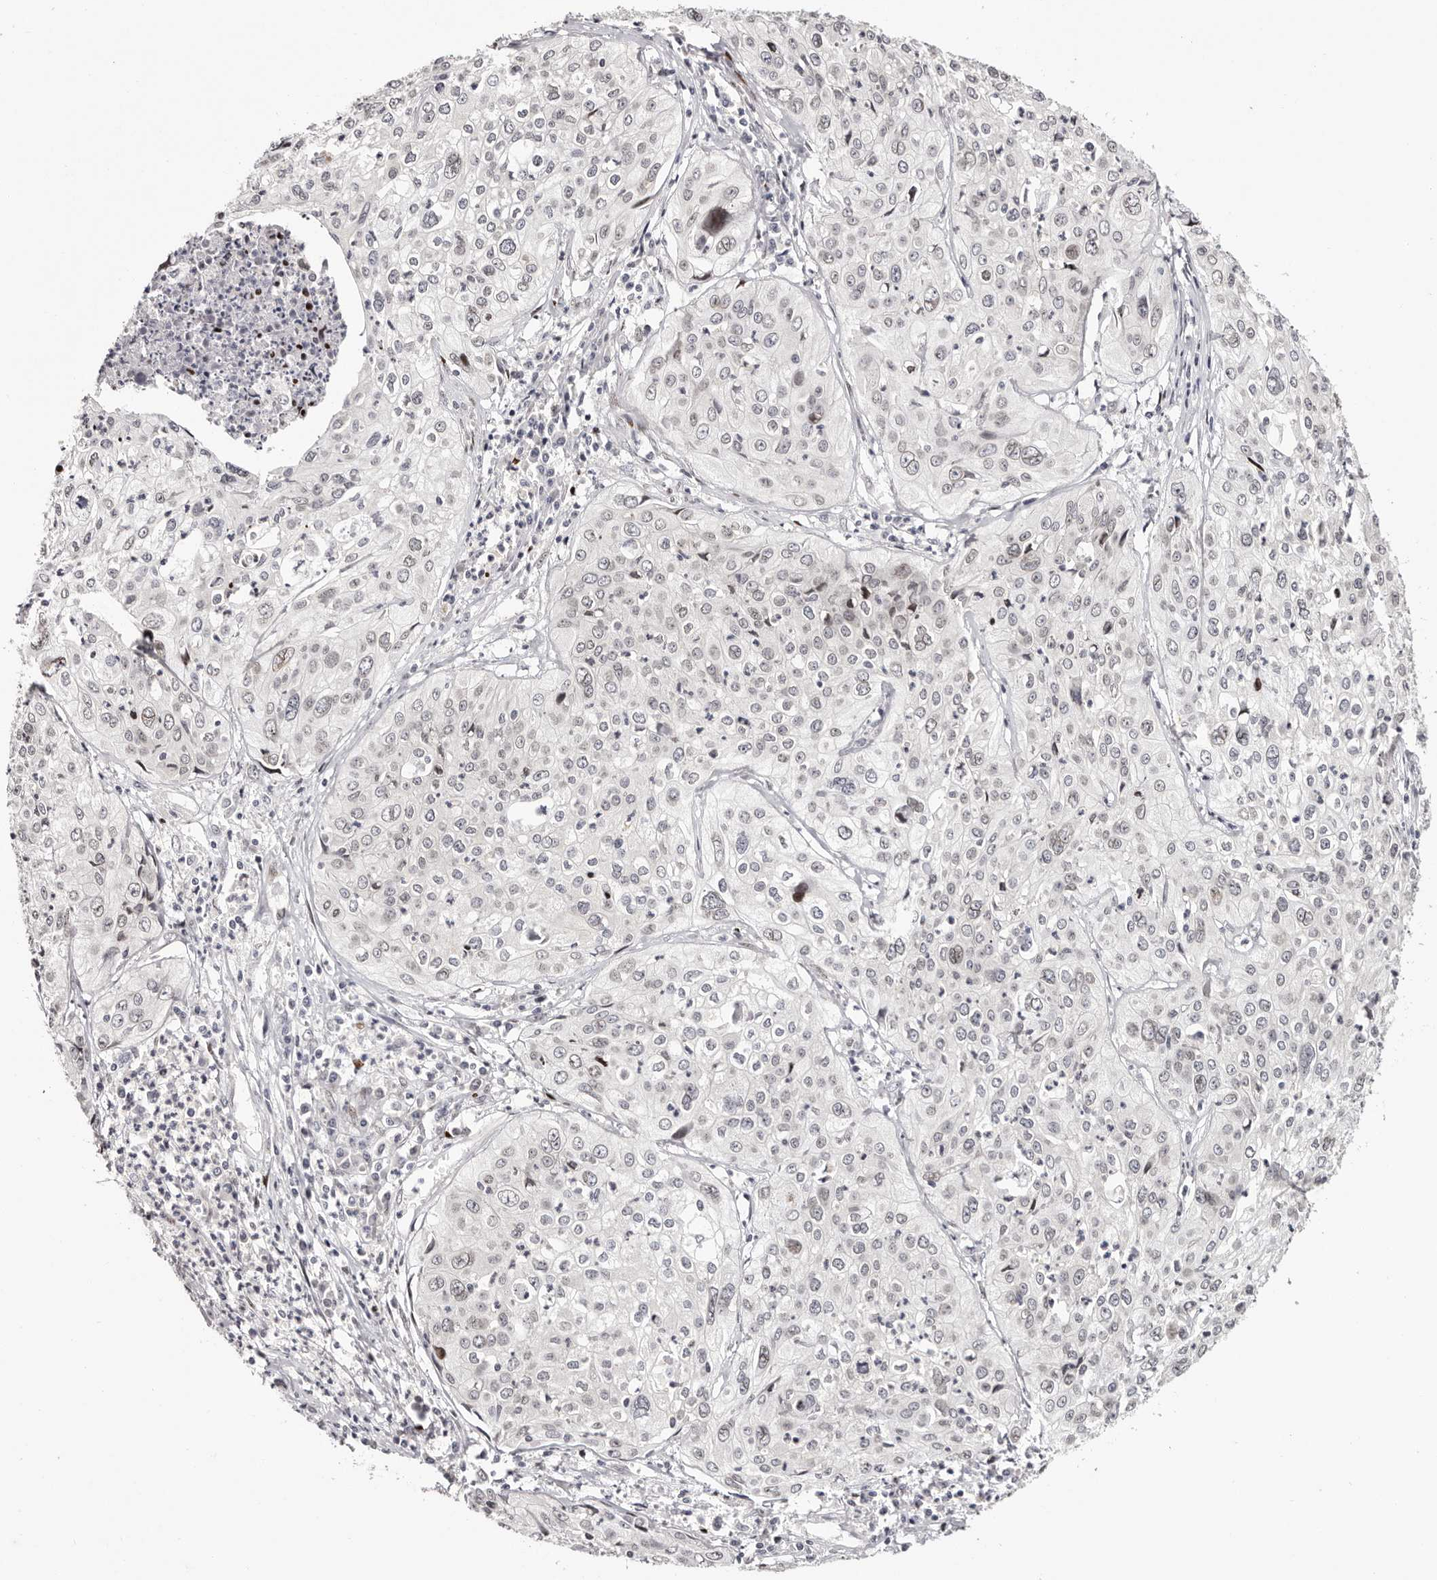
{"staining": {"intensity": "weak", "quantity": "25%-75%", "location": "cytoplasmic/membranous,nuclear"}, "tissue": "cervical cancer", "cell_type": "Tumor cells", "image_type": "cancer", "snomed": [{"axis": "morphology", "description": "Squamous cell carcinoma, NOS"}, {"axis": "topography", "description": "Cervix"}], "caption": "About 25%-75% of tumor cells in cervical squamous cell carcinoma demonstrate weak cytoplasmic/membranous and nuclear protein staining as visualized by brown immunohistochemical staining.", "gene": "NUP153", "patient": {"sex": "female", "age": 31}}